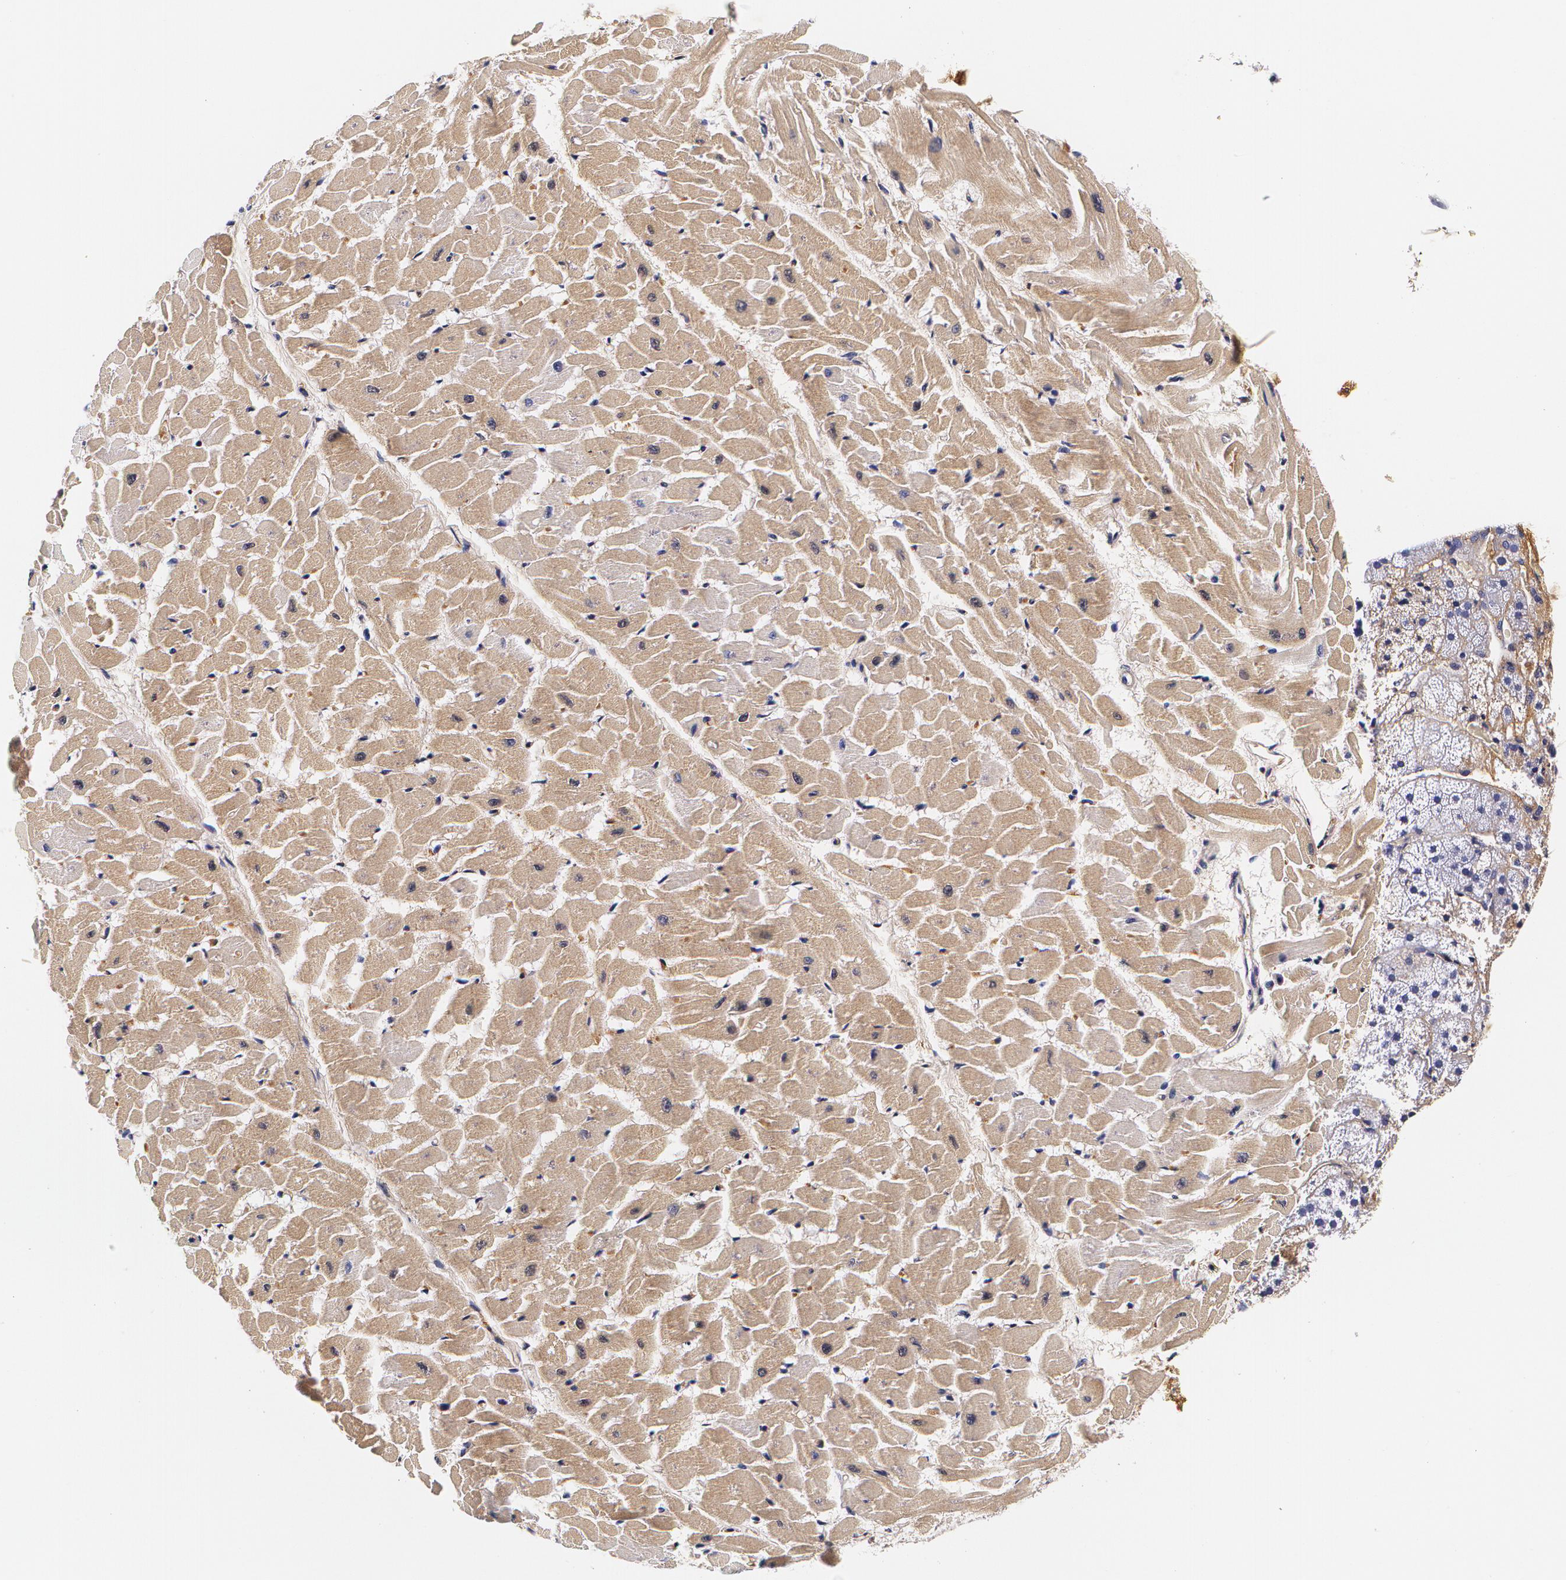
{"staining": {"intensity": "weak", "quantity": ">75%", "location": "cytoplasmic/membranous"}, "tissue": "heart muscle", "cell_type": "Cardiomyocytes", "image_type": "normal", "snomed": [{"axis": "morphology", "description": "Normal tissue, NOS"}, {"axis": "topography", "description": "Heart"}], "caption": "A high-resolution micrograph shows immunohistochemistry staining of unremarkable heart muscle, which displays weak cytoplasmic/membranous expression in approximately >75% of cardiomyocytes. Nuclei are stained in blue.", "gene": "TTR", "patient": {"sex": "female", "age": 19}}